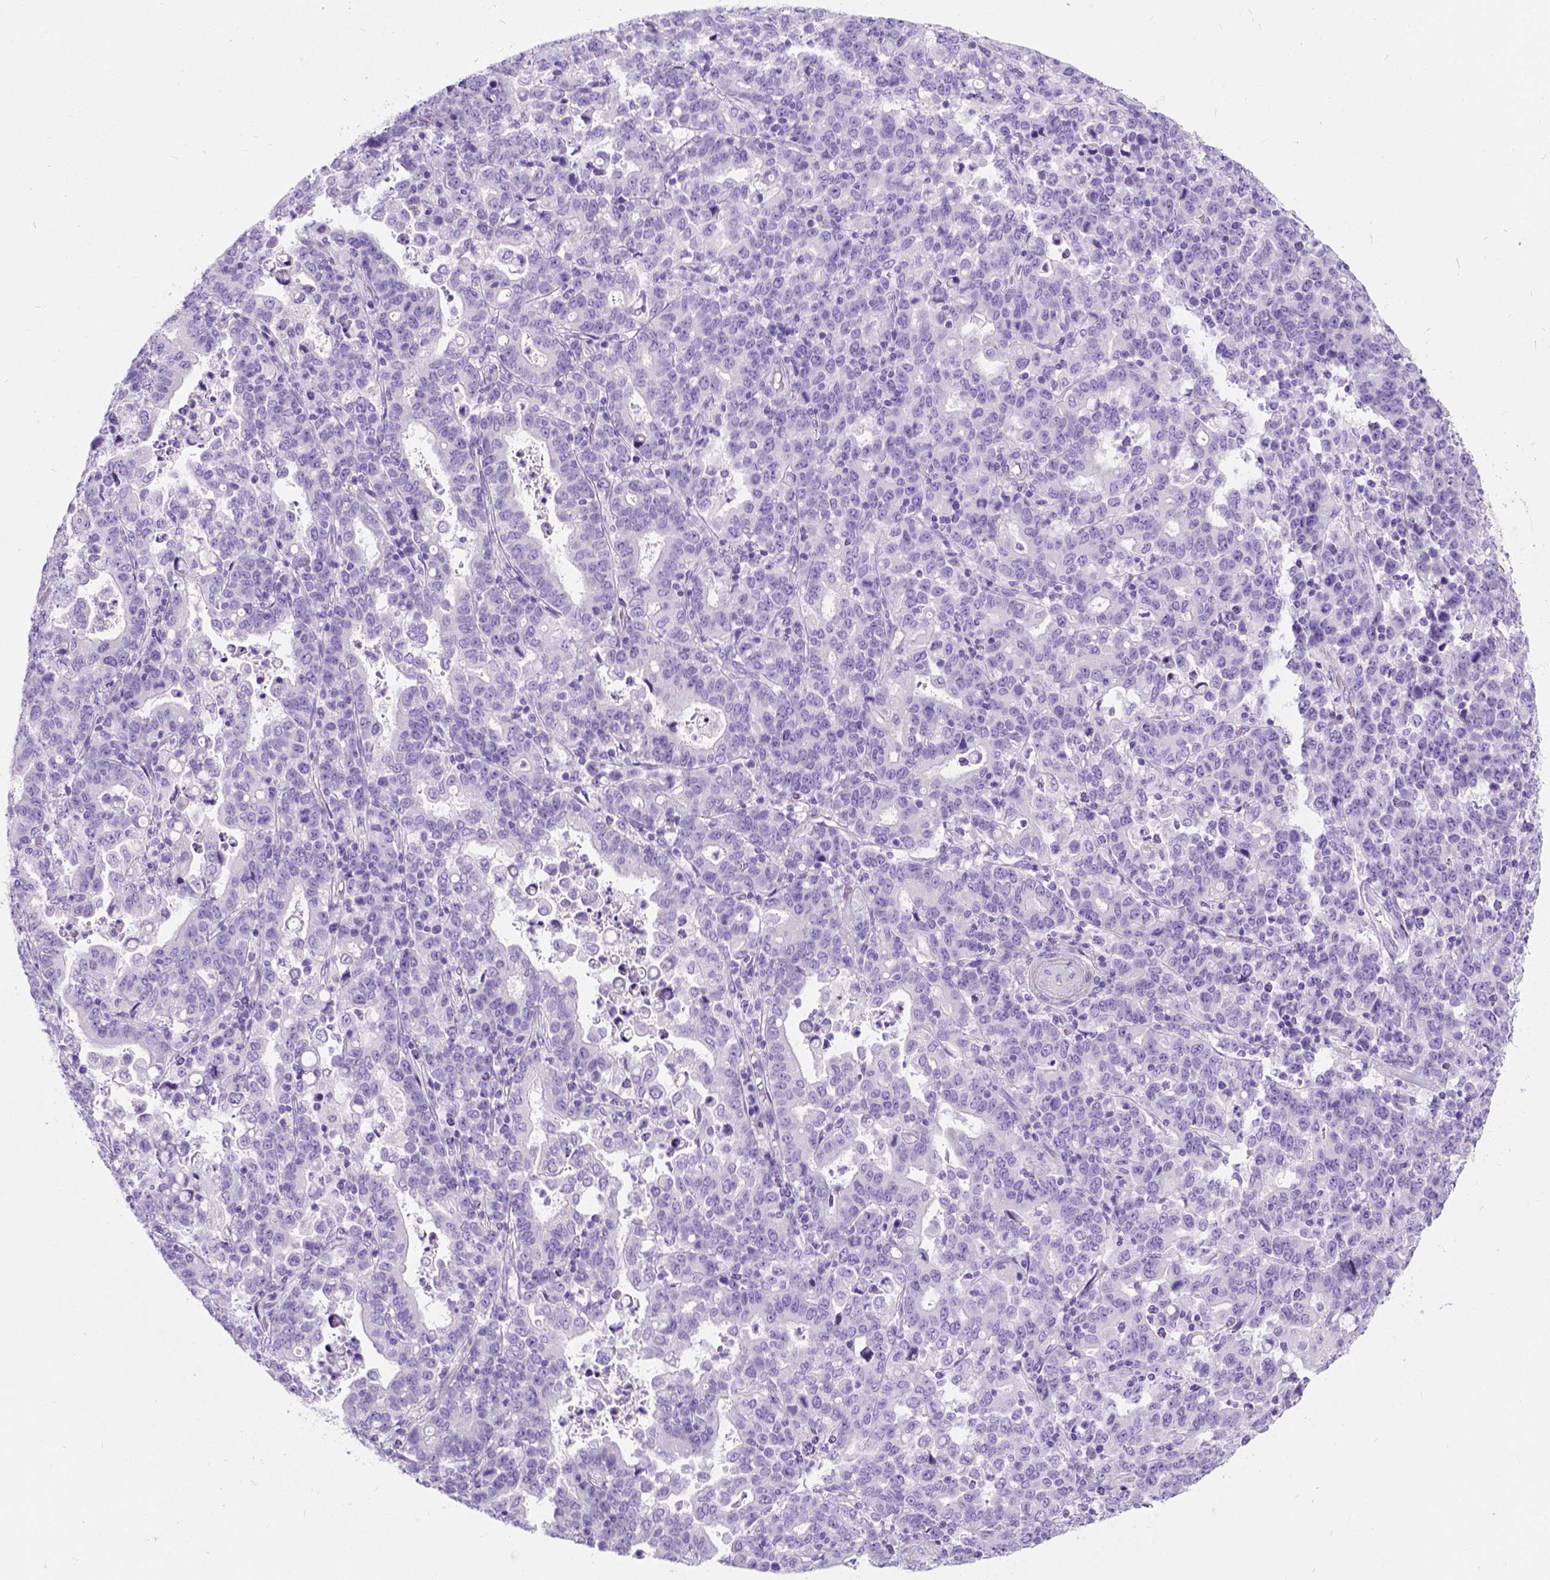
{"staining": {"intensity": "negative", "quantity": "none", "location": "none"}, "tissue": "stomach cancer", "cell_type": "Tumor cells", "image_type": "cancer", "snomed": [{"axis": "morphology", "description": "Adenocarcinoma, NOS"}, {"axis": "topography", "description": "Stomach"}], "caption": "This is an immunohistochemistry (IHC) histopathology image of adenocarcinoma (stomach). There is no staining in tumor cells.", "gene": "C7orf57", "patient": {"sex": "male", "age": 82}}